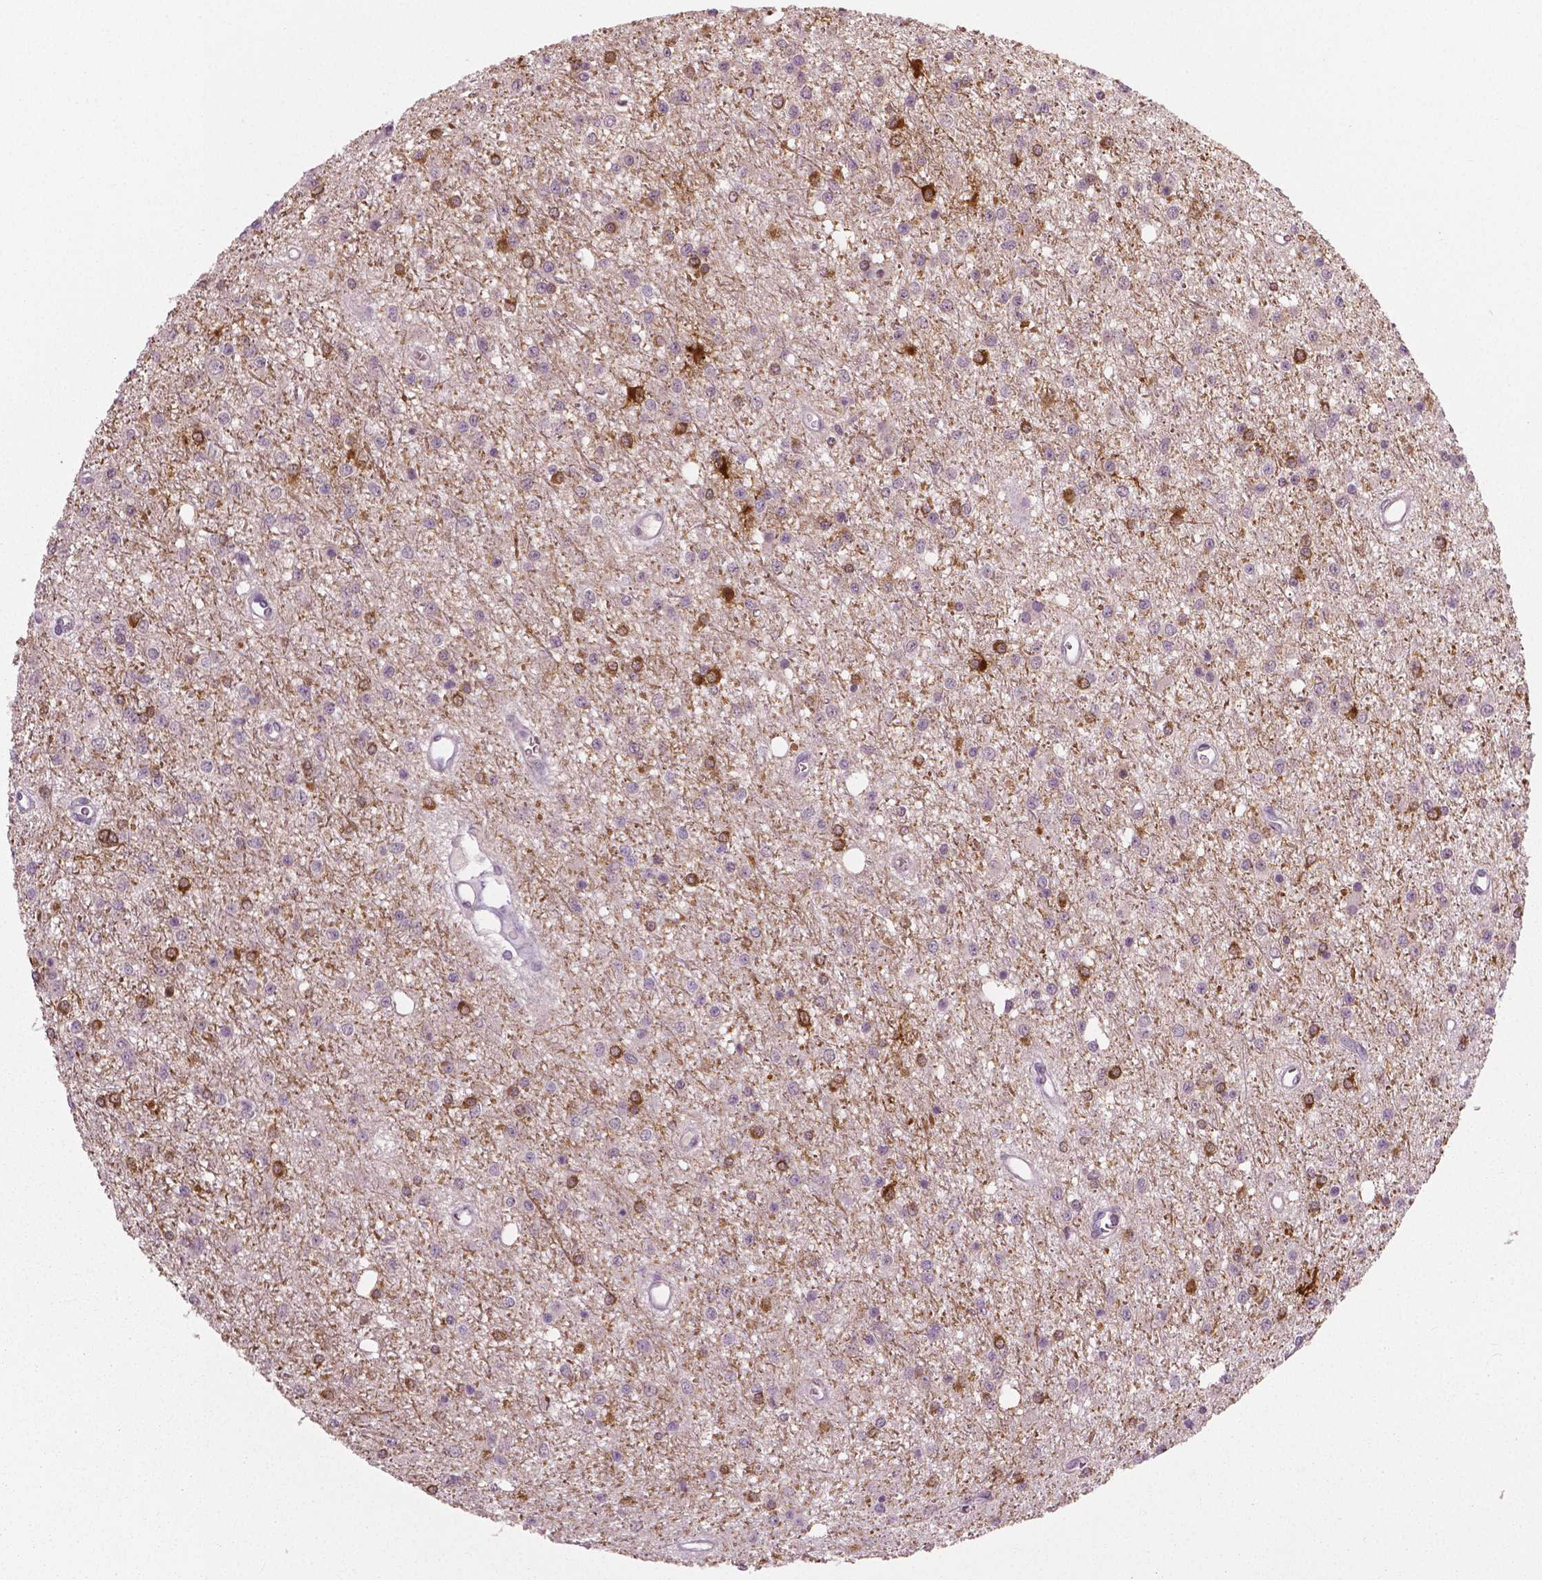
{"staining": {"intensity": "moderate", "quantity": "25%-75%", "location": "cytoplasmic/membranous,nuclear"}, "tissue": "glioma", "cell_type": "Tumor cells", "image_type": "cancer", "snomed": [{"axis": "morphology", "description": "Glioma, malignant, Low grade"}, {"axis": "topography", "description": "Brain"}], "caption": "High-power microscopy captured an immunohistochemistry histopathology image of glioma, revealing moderate cytoplasmic/membranous and nuclear positivity in approximately 25%-75% of tumor cells. The staining is performed using DAB brown chromogen to label protein expression. The nuclei are counter-stained blue using hematoxylin.", "gene": "NECAB1", "patient": {"sex": "female", "age": 45}}